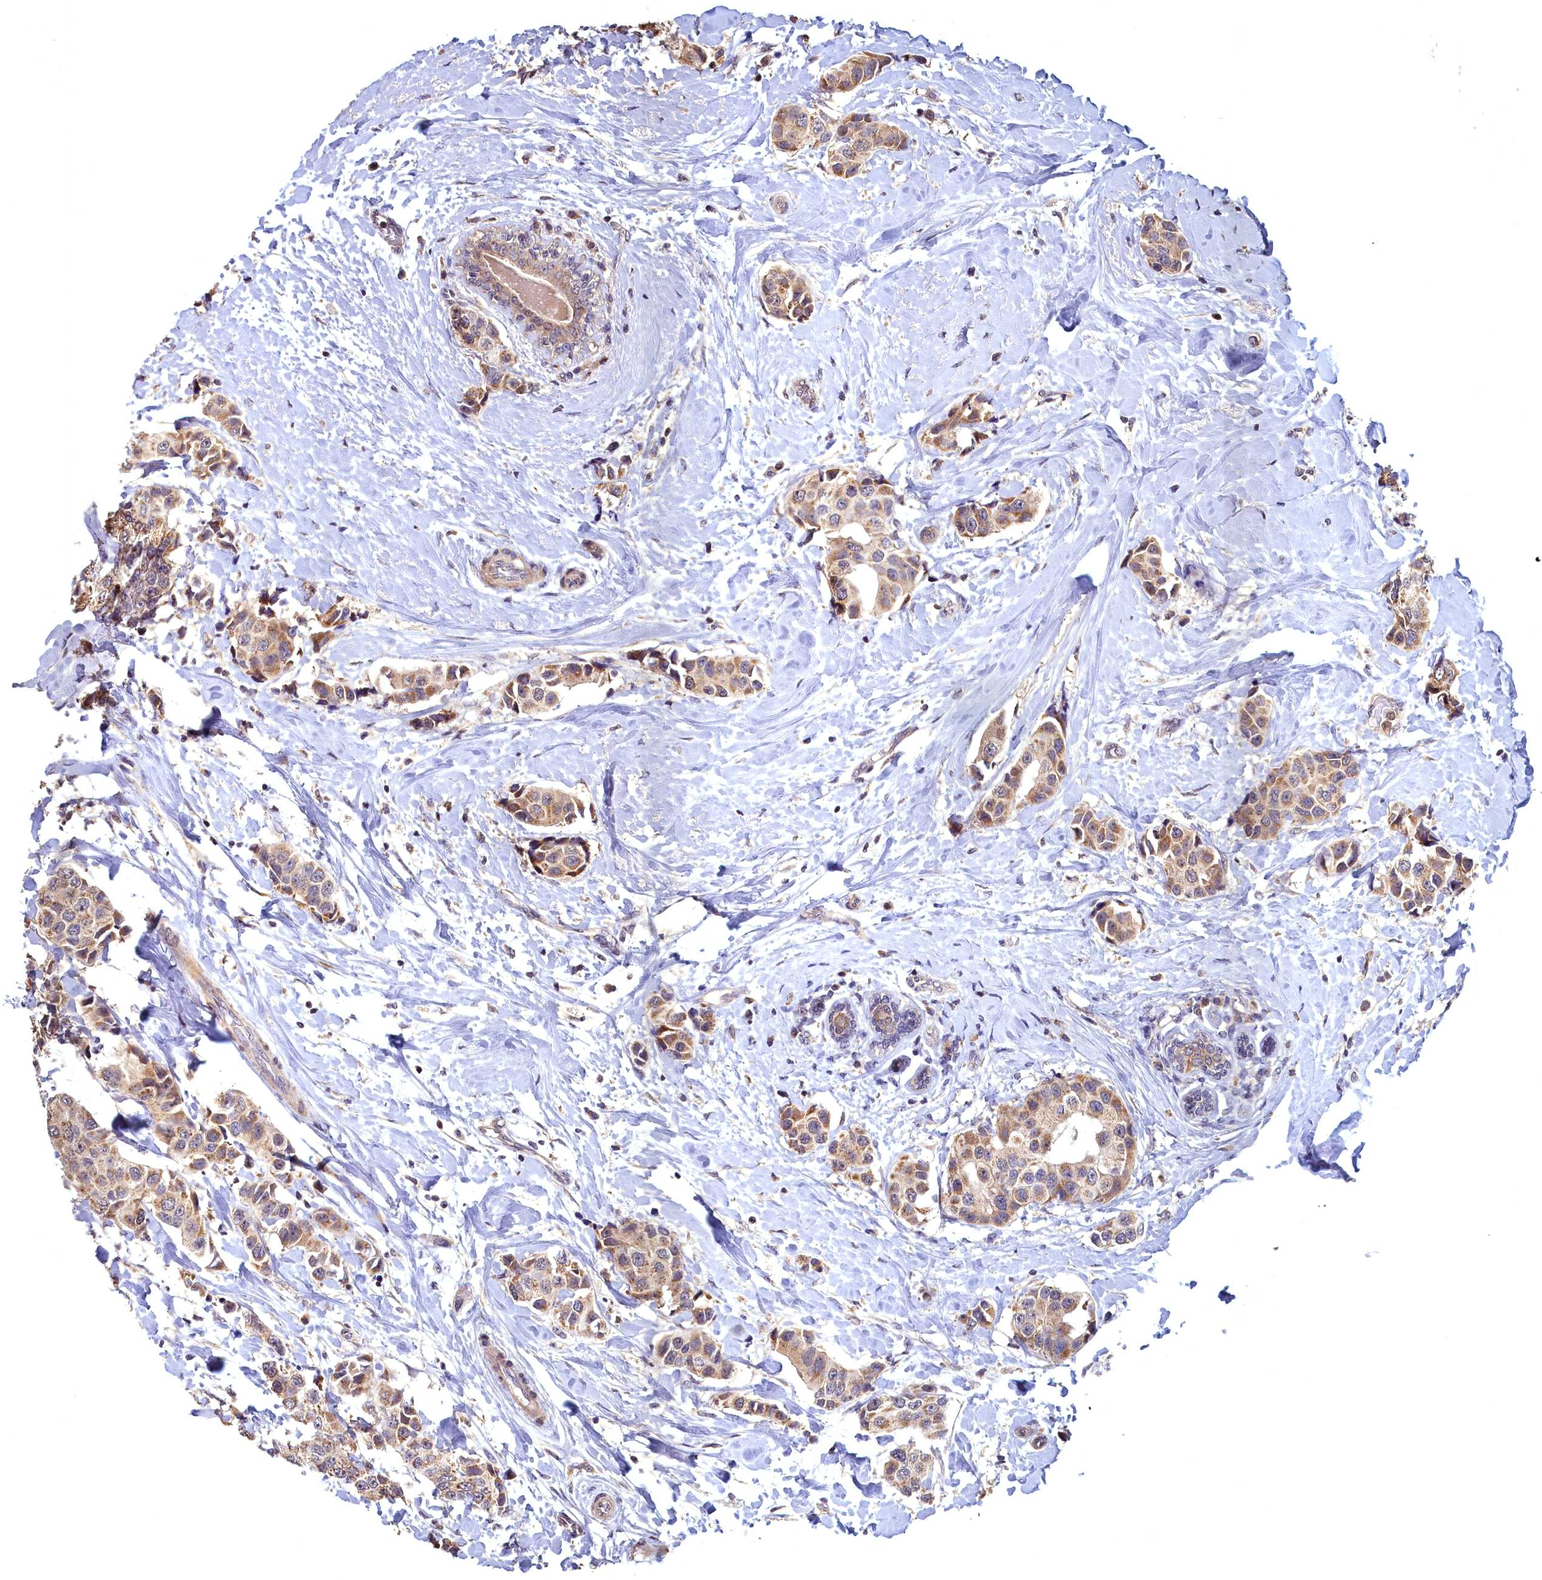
{"staining": {"intensity": "moderate", "quantity": ">75%", "location": "cytoplasmic/membranous"}, "tissue": "breast cancer", "cell_type": "Tumor cells", "image_type": "cancer", "snomed": [{"axis": "morphology", "description": "Normal tissue, NOS"}, {"axis": "morphology", "description": "Duct carcinoma"}, {"axis": "topography", "description": "Breast"}], "caption": "Immunohistochemistry (IHC) (DAB (3,3'-diaminobenzidine)) staining of breast cancer shows moderate cytoplasmic/membranous protein staining in approximately >75% of tumor cells.", "gene": "EPB41L4B", "patient": {"sex": "female", "age": 39}}